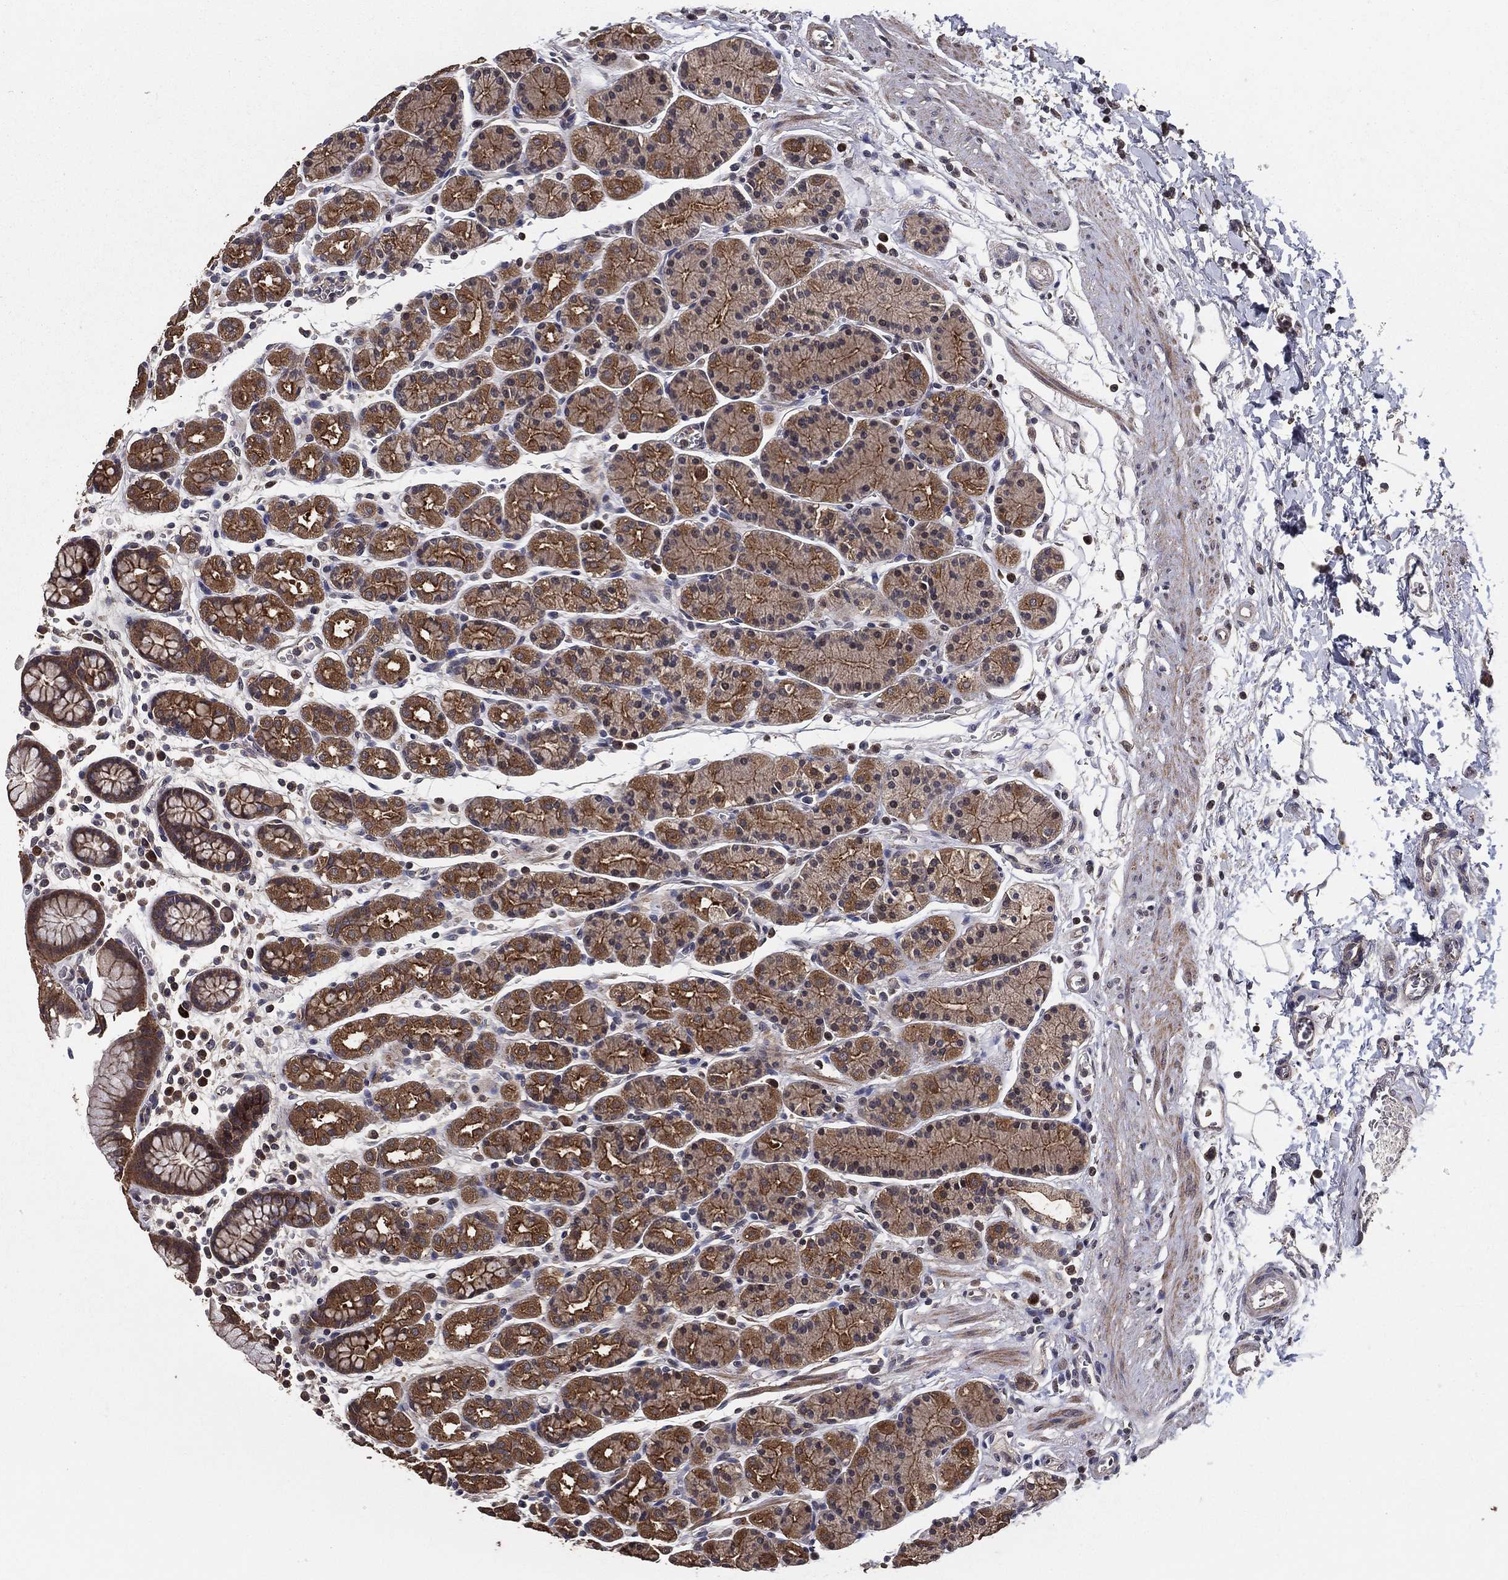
{"staining": {"intensity": "moderate", "quantity": ">75%", "location": "cytoplasmic/membranous"}, "tissue": "stomach", "cell_type": "Glandular cells", "image_type": "normal", "snomed": [{"axis": "morphology", "description": "Normal tissue, NOS"}, {"axis": "topography", "description": "Stomach, upper"}, {"axis": "topography", "description": "Stomach"}], "caption": "Moderate cytoplasmic/membranous staining is seen in about >75% of glandular cells in benign stomach. Immunohistochemistry stains the protein of interest in brown and the nuclei are stained blue.", "gene": "PCNT", "patient": {"sex": "male", "age": 62}}